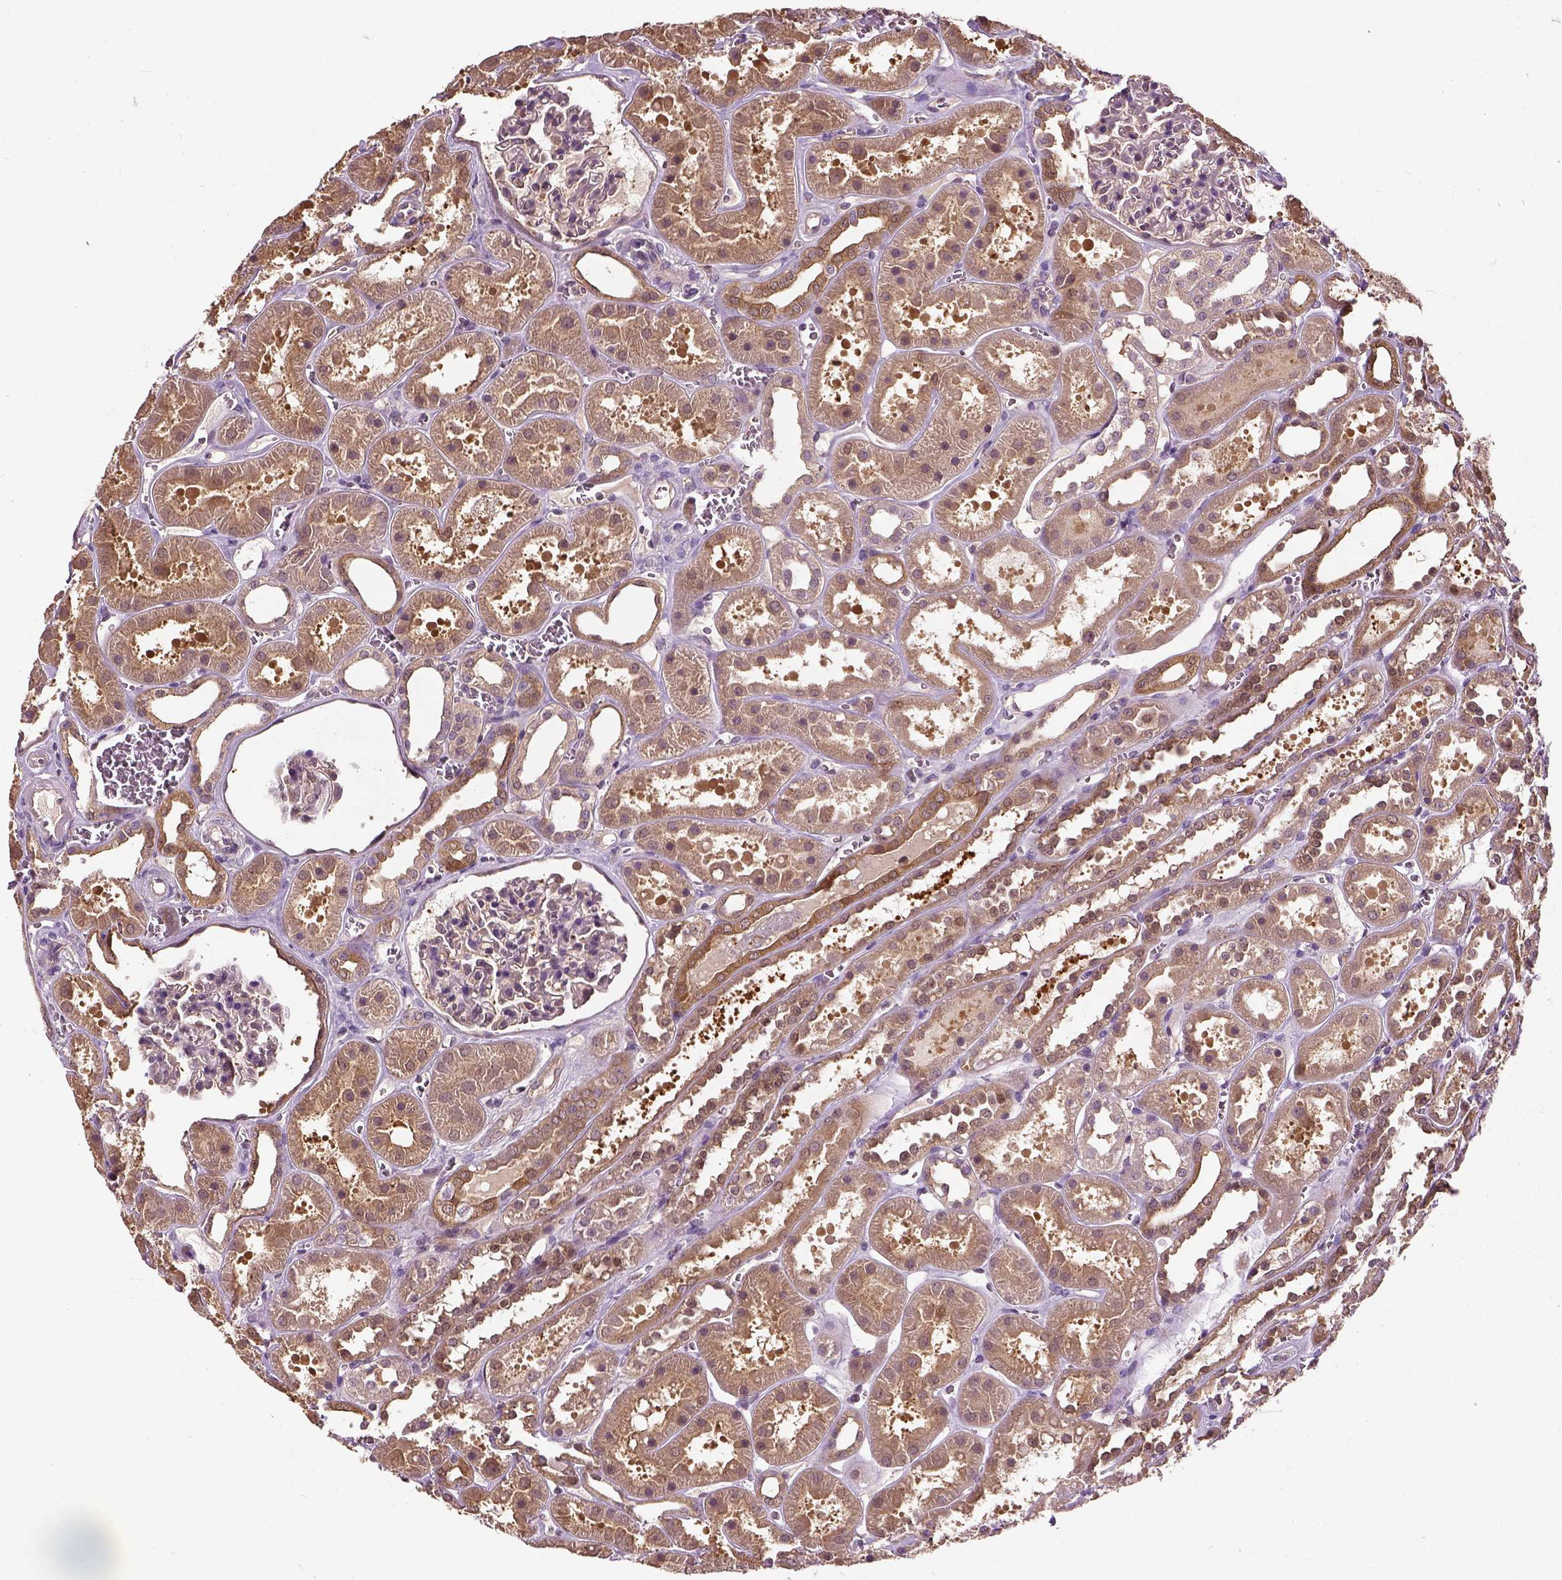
{"staining": {"intensity": "negative", "quantity": "none", "location": "none"}, "tissue": "kidney", "cell_type": "Cells in glomeruli", "image_type": "normal", "snomed": [{"axis": "morphology", "description": "Normal tissue, NOS"}, {"axis": "topography", "description": "Kidney"}], "caption": "Protein analysis of normal kidney displays no significant staining in cells in glomeruli.", "gene": "PEA15", "patient": {"sex": "female", "age": 41}}